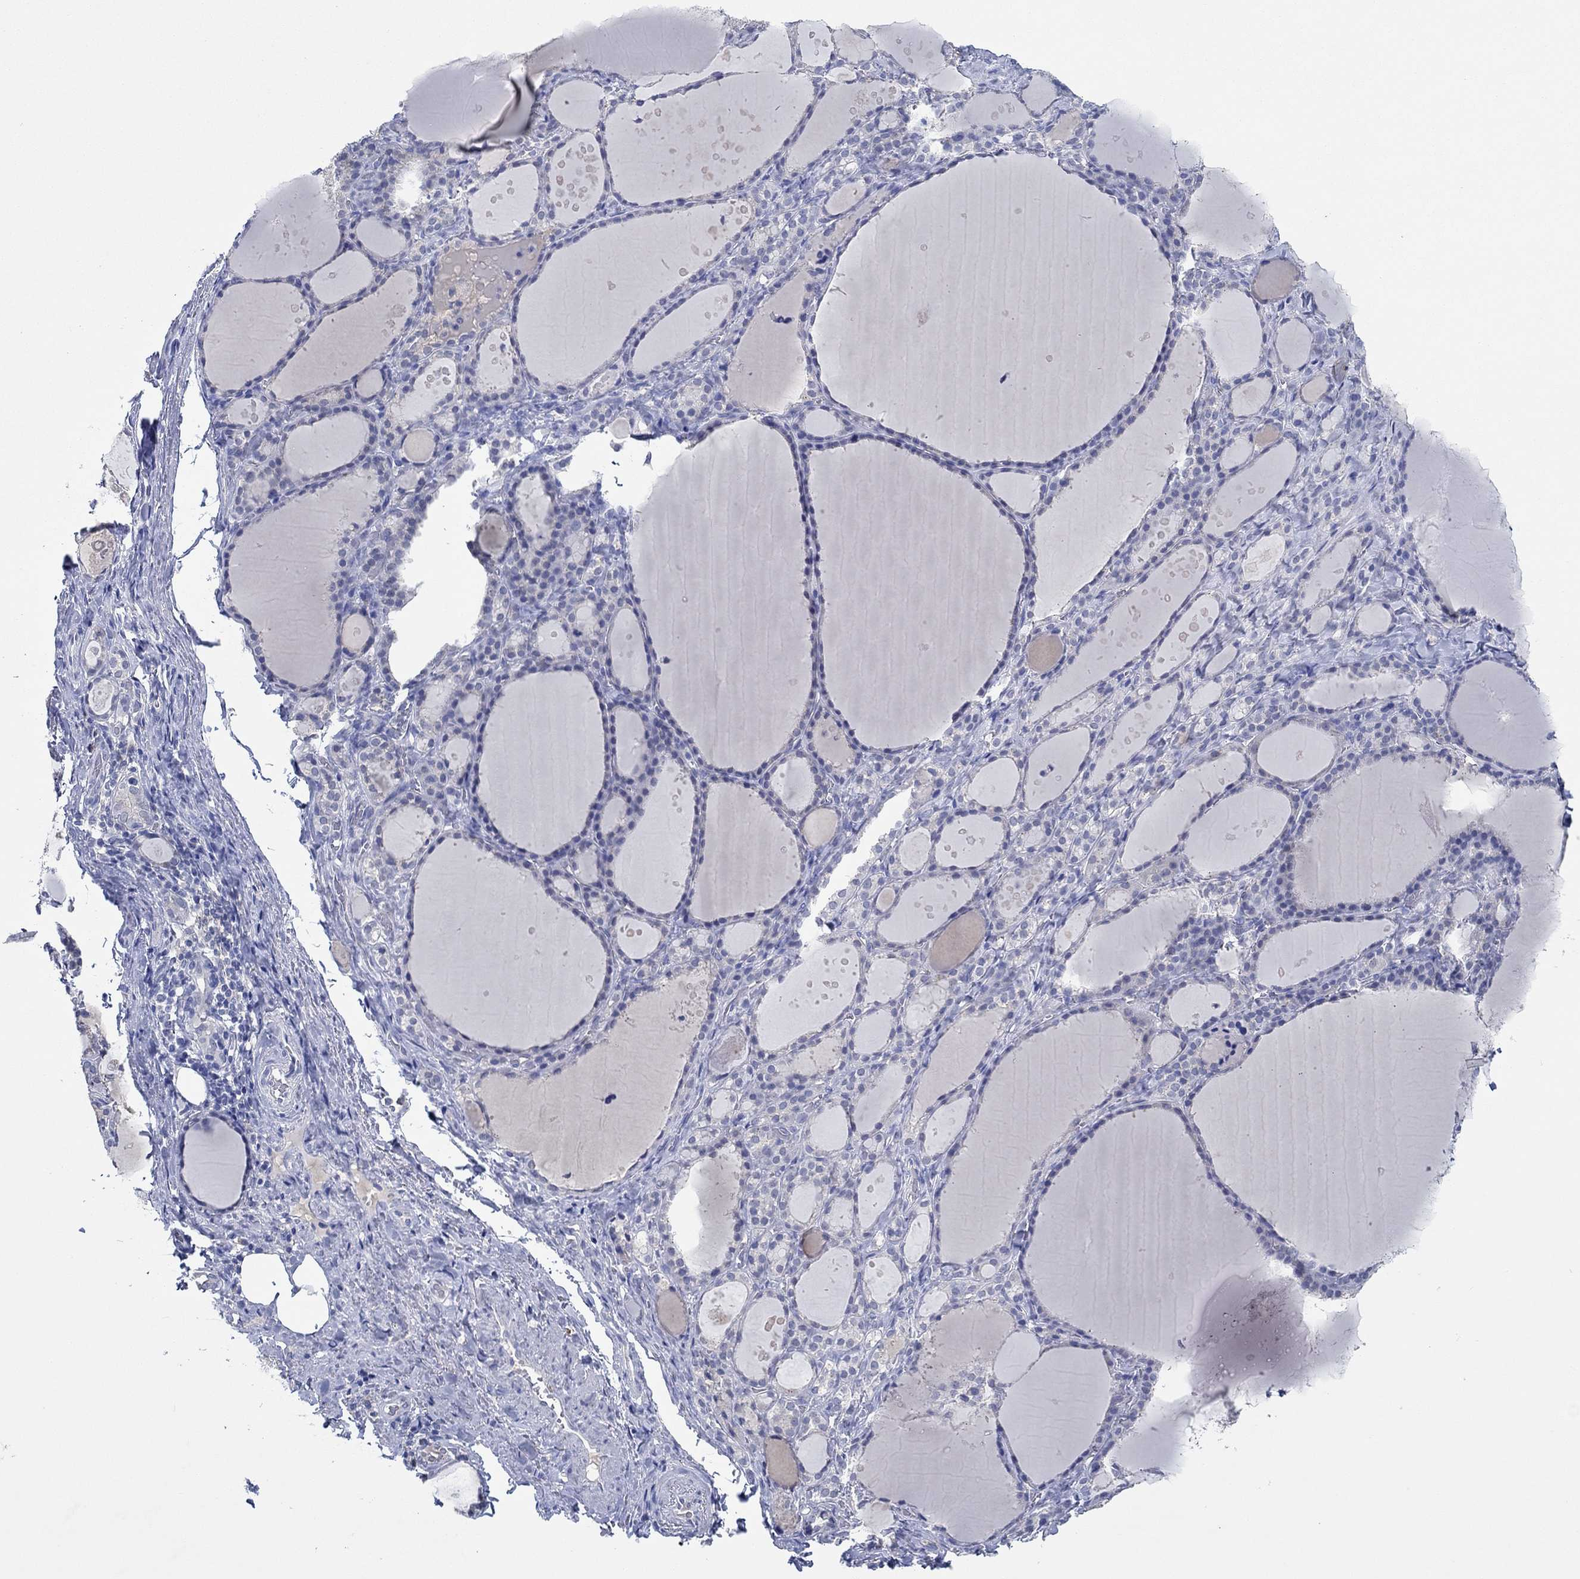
{"staining": {"intensity": "negative", "quantity": "none", "location": "none"}, "tissue": "thyroid gland", "cell_type": "Glandular cells", "image_type": "normal", "snomed": [{"axis": "morphology", "description": "Normal tissue, NOS"}, {"axis": "topography", "description": "Thyroid gland"}], "caption": "Immunohistochemistry of benign human thyroid gland exhibits no staining in glandular cells. The staining is performed using DAB (3,3'-diaminobenzidine) brown chromogen with nuclei counter-stained in using hematoxylin.", "gene": "CPM", "patient": {"sex": "male", "age": 68}}